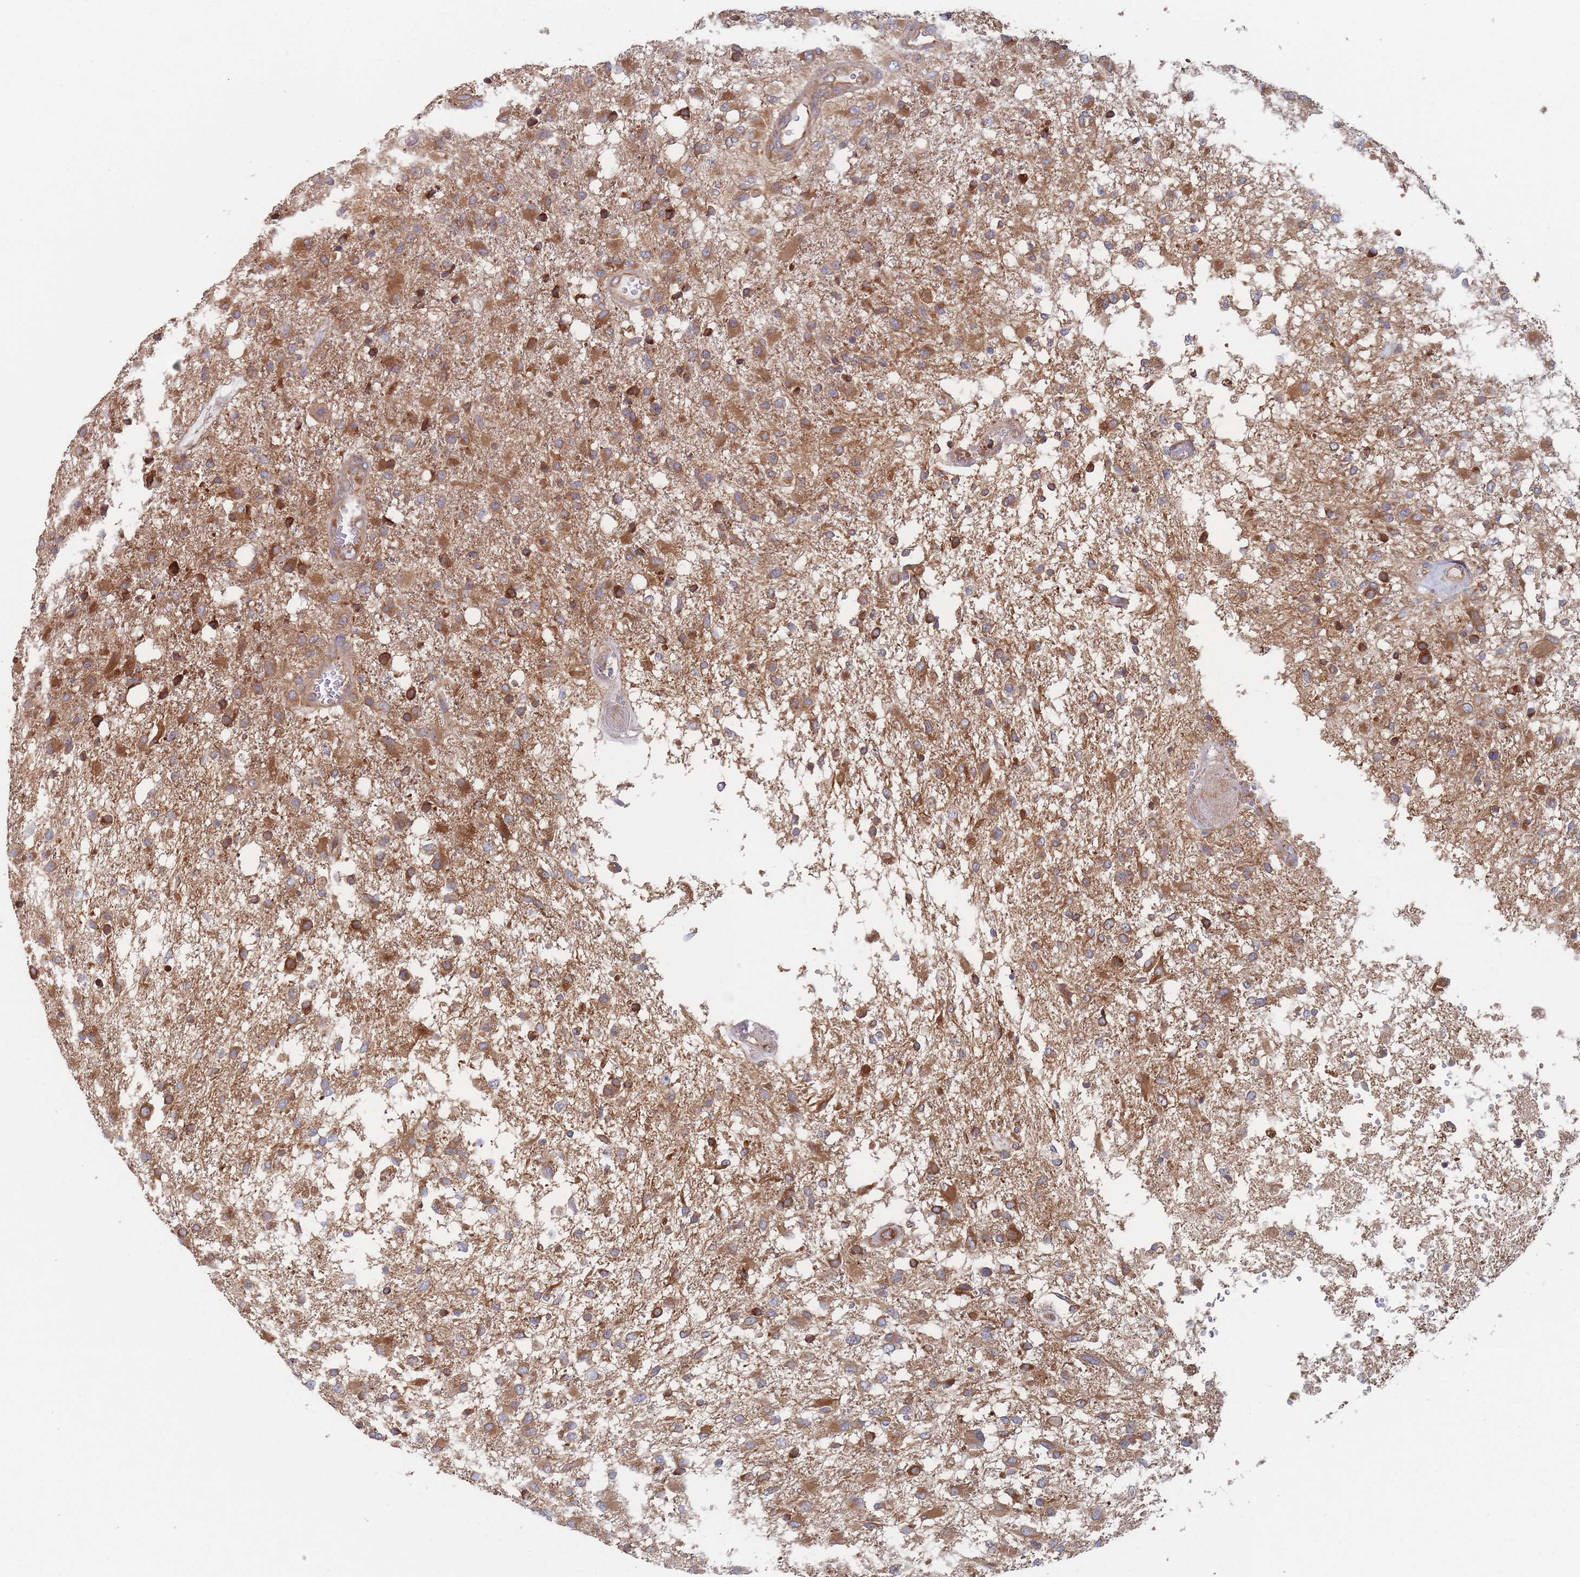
{"staining": {"intensity": "moderate", "quantity": ">75%", "location": "cytoplasmic/membranous"}, "tissue": "glioma", "cell_type": "Tumor cells", "image_type": "cancer", "snomed": [{"axis": "morphology", "description": "Glioma, malignant, High grade"}, {"axis": "topography", "description": "Brain"}], "caption": "The histopathology image displays a brown stain indicating the presence of a protein in the cytoplasmic/membranous of tumor cells in high-grade glioma (malignant).", "gene": "KDSR", "patient": {"sex": "female", "age": 74}}